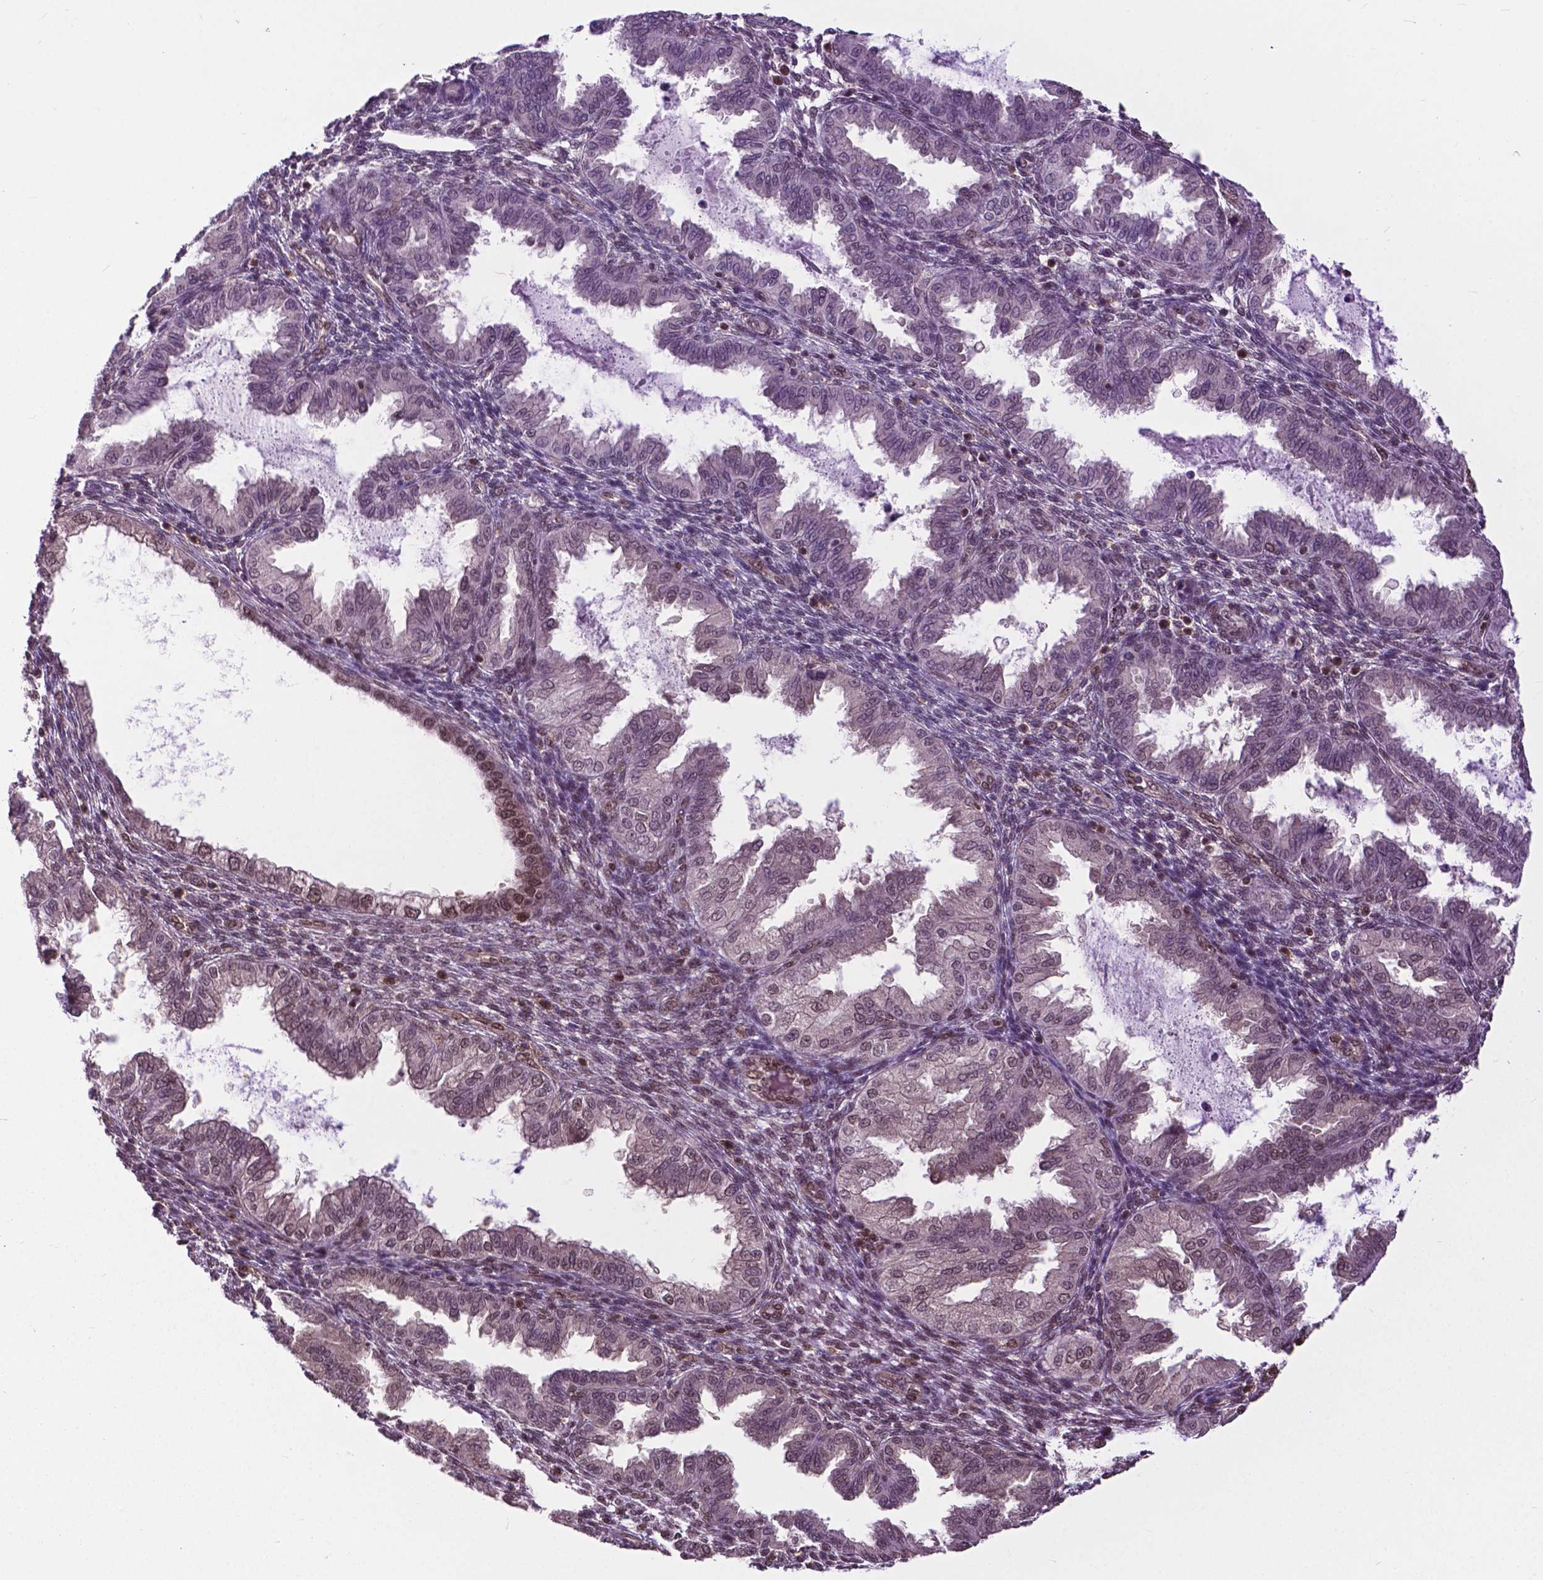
{"staining": {"intensity": "weak", "quantity": "25%-75%", "location": "cytoplasmic/membranous,nuclear"}, "tissue": "endometrium", "cell_type": "Cells in endometrial stroma", "image_type": "normal", "snomed": [{"axis": "morphology", "description": "Normal tissue, NOS"}, {"axis": "topography", "description": "Endometrium"}], "caption": "Immunohistochemical staining of unremarkable human endometrium displays low levels of weak cytoplasmic/membranous,nuclear positivity in approximately 25%-75% of cells in endometrial stroma. Nuclei are stained in blue.", "gene": "FAF1", "patient": {"sex": "female", "age": 33}}